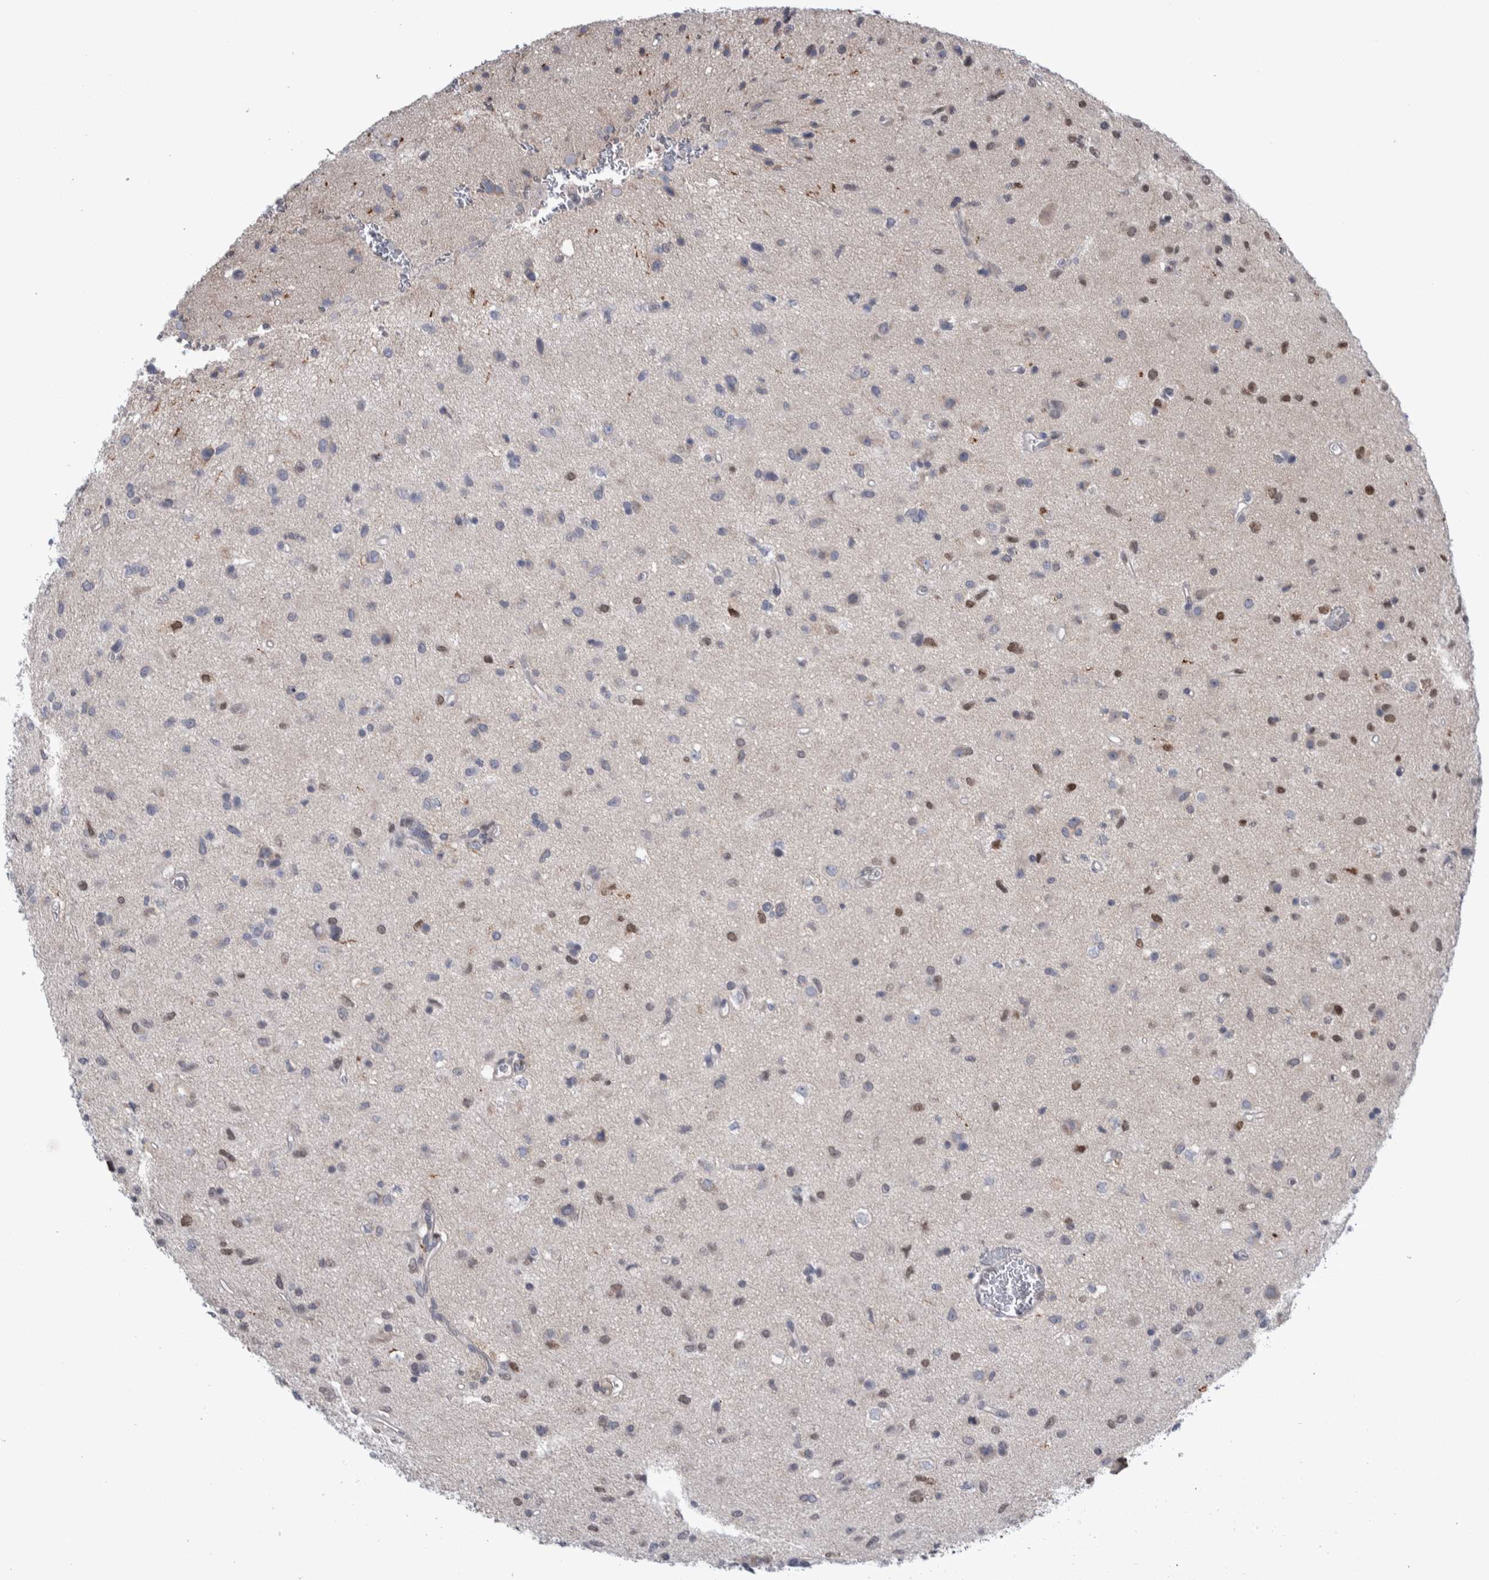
{"staining": {"intensity": "moderate", "quantity": "<25%", "location": "nuclear"}, "tissue": "glioma", "cell_type": "Tumor cells", "image_type": "cancer", "snomed": [{"axis": "morphology", "description": "Glioma, malignant, Low grade"}, {"axis": "topography", "description": "Brain"}], "caption": "Immunohistochemistry histopathology image of human glioma stained for a protein (brown), which reveals low levels of moderate nuclear staining in about <25% of tumor cells.", "gene": "TAX1BP1", "patient": {"sex": "male", "age": 77}}